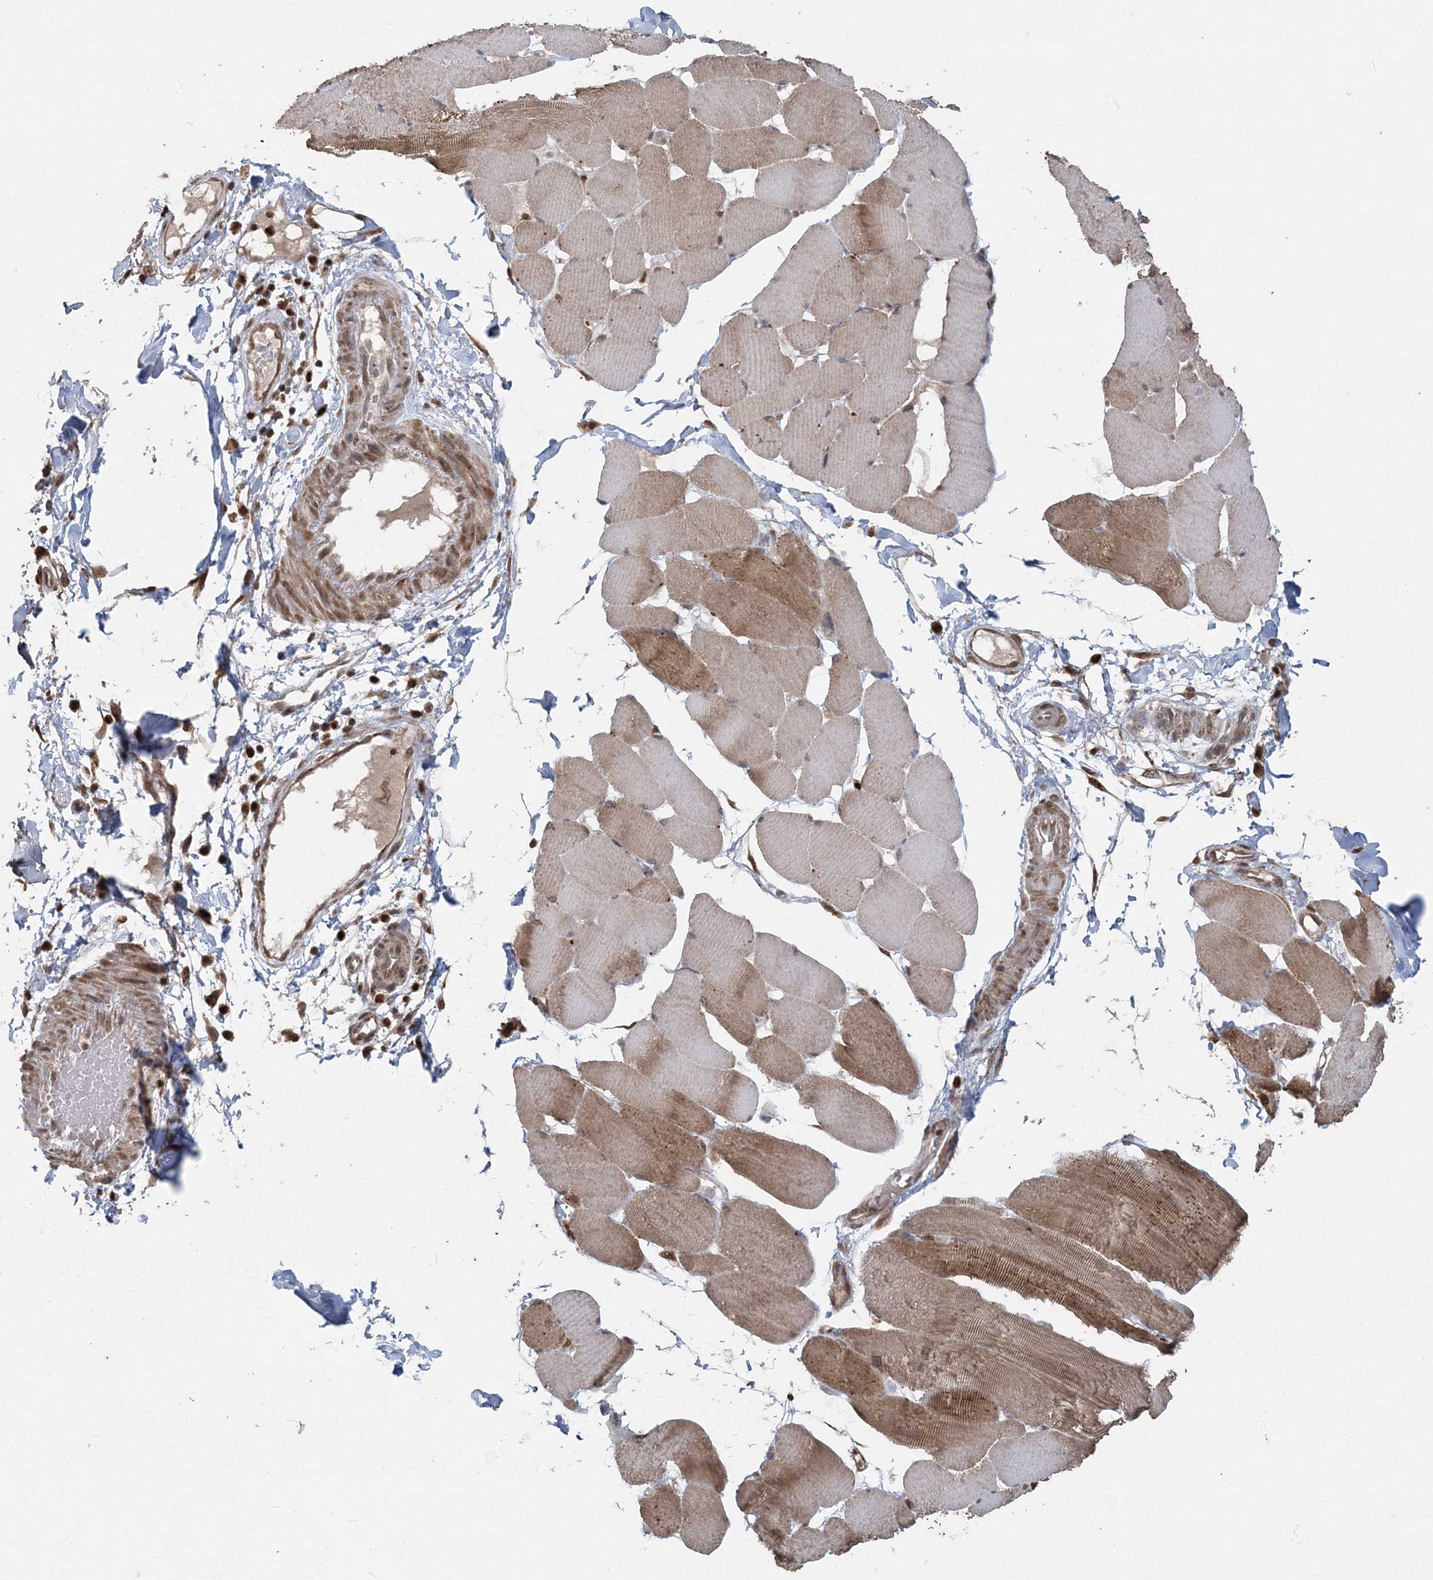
{"staining": {"intensity": "moderate", "quantity": "25%-75%", "location": "cytoplasmic/membranous"}, "tissue": "skeletal muscle", "cell_type": "Myocytes", "image_type": "normal", "snomed": [{"axis": "morphology", "description": "Normal tissue, NOS"}, {"axis": "topography", "description": "Skin"}, {"axis": "topography", "description": "Skeletal muscle"}], "caption": "IHC image of unremarkable skeletal muscle: human skeletal muscle stained using immunohistochemistry (IHC) demonstrates medium levels of moderate protein expression localized specifically in the cytoplasmic/membranous of myocytes, appearing as a cytoplasmic/membranous brown color.", "gene": "SLU7", "patient": {"sex": "male", "age": 83}}